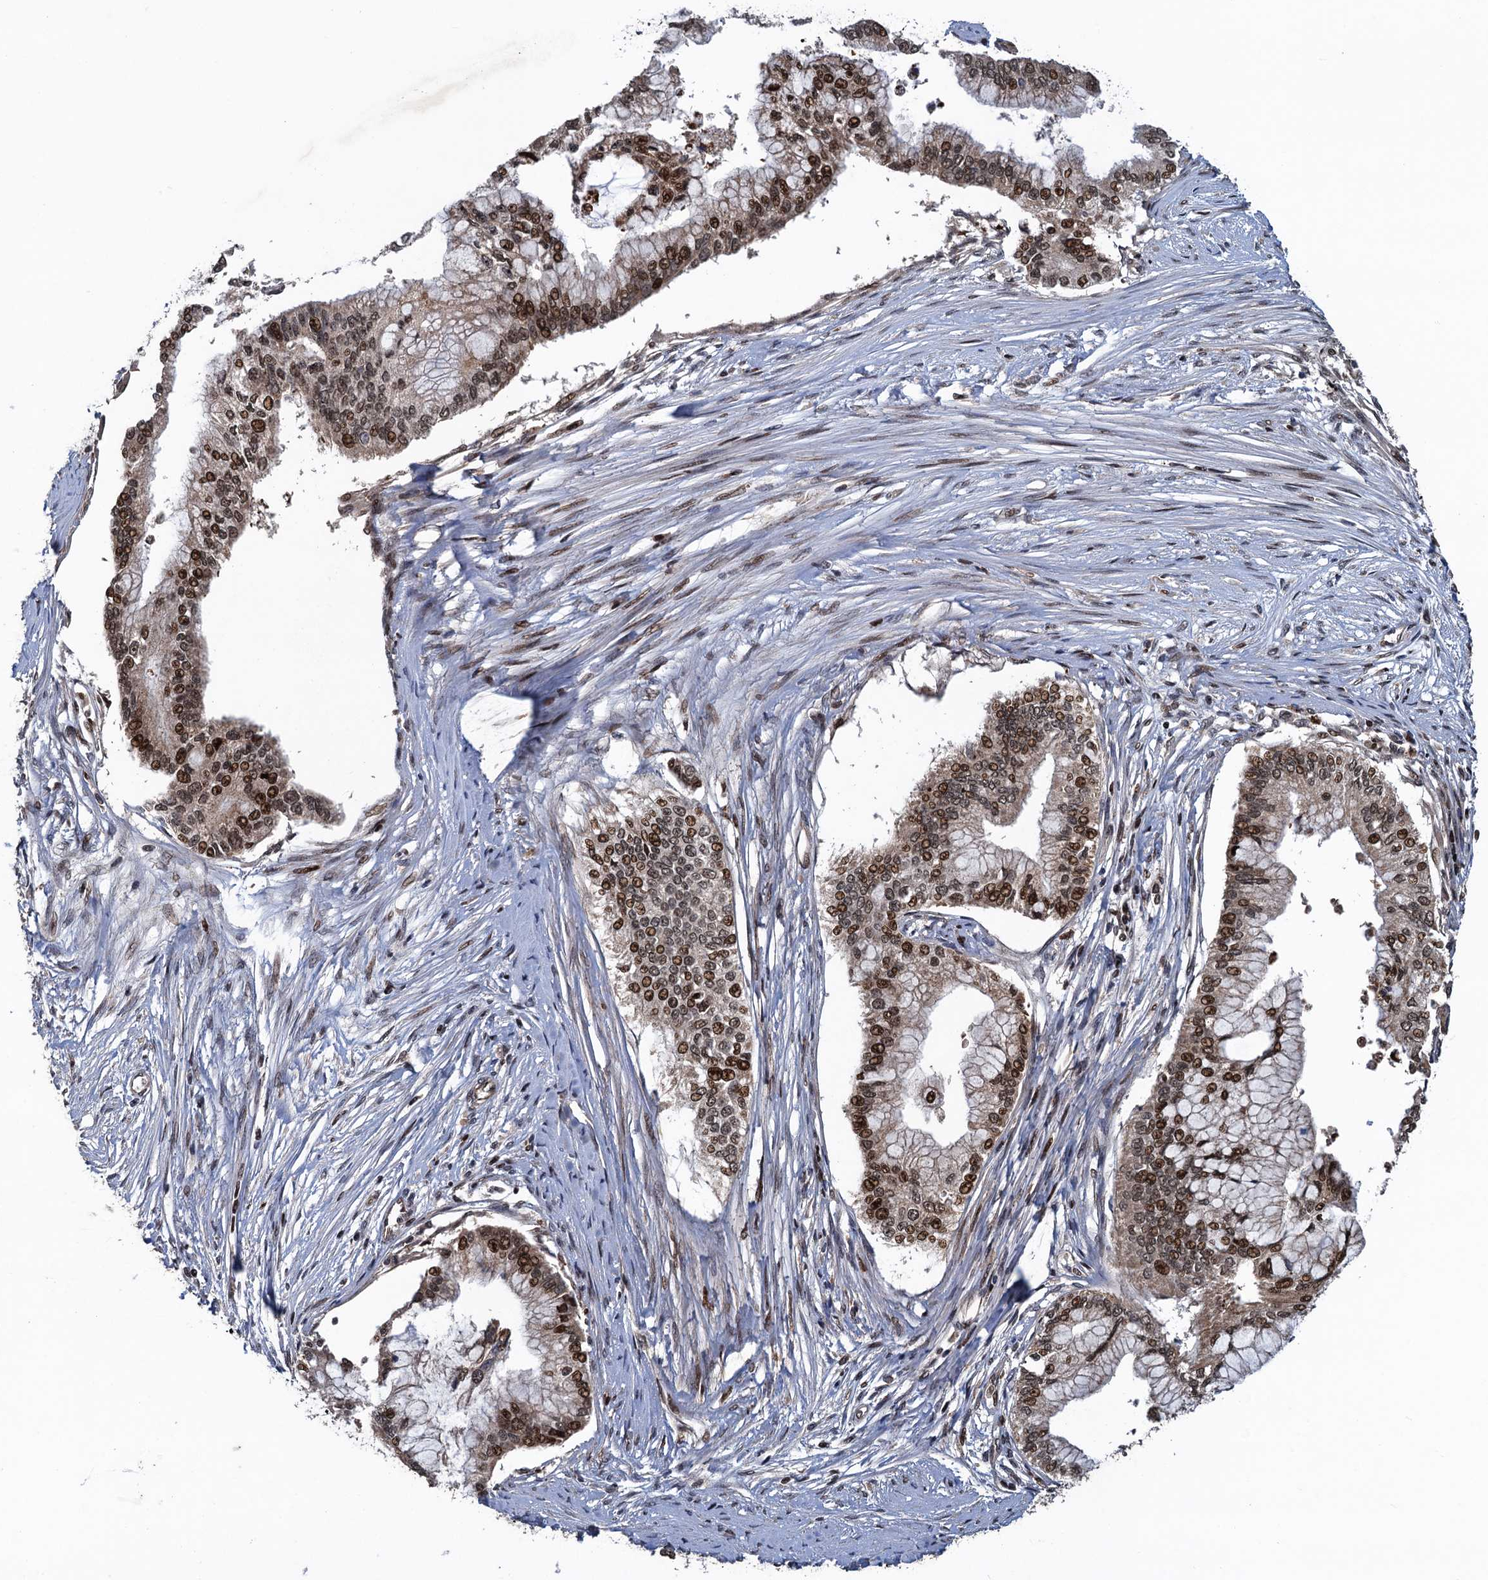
{"staining": {"intensity": "strong", "quantity": ">75%", "location": "nuclear"}, "tissue": "pancreatic cancer", "cell_type": "Tumor cells", "image_type": "cancer", "snomed": [{"axis": "morphology", "description": "Adenocarcinoma, NOS"}, {"axis": "topography", "description": "Pancreas"}], "caption": "IHC histopathology image of neoplastic tissue: pancreatic cancer (adenocarcinoma) stained using immunohistochemistry (IHC) displays high levels of strong protein expression localized specifically in the nuclear of tumor cells, appearing as a nuclear brown color.", "gene": "ATOSA", "patient": {"sex": "male", "age": 46}}